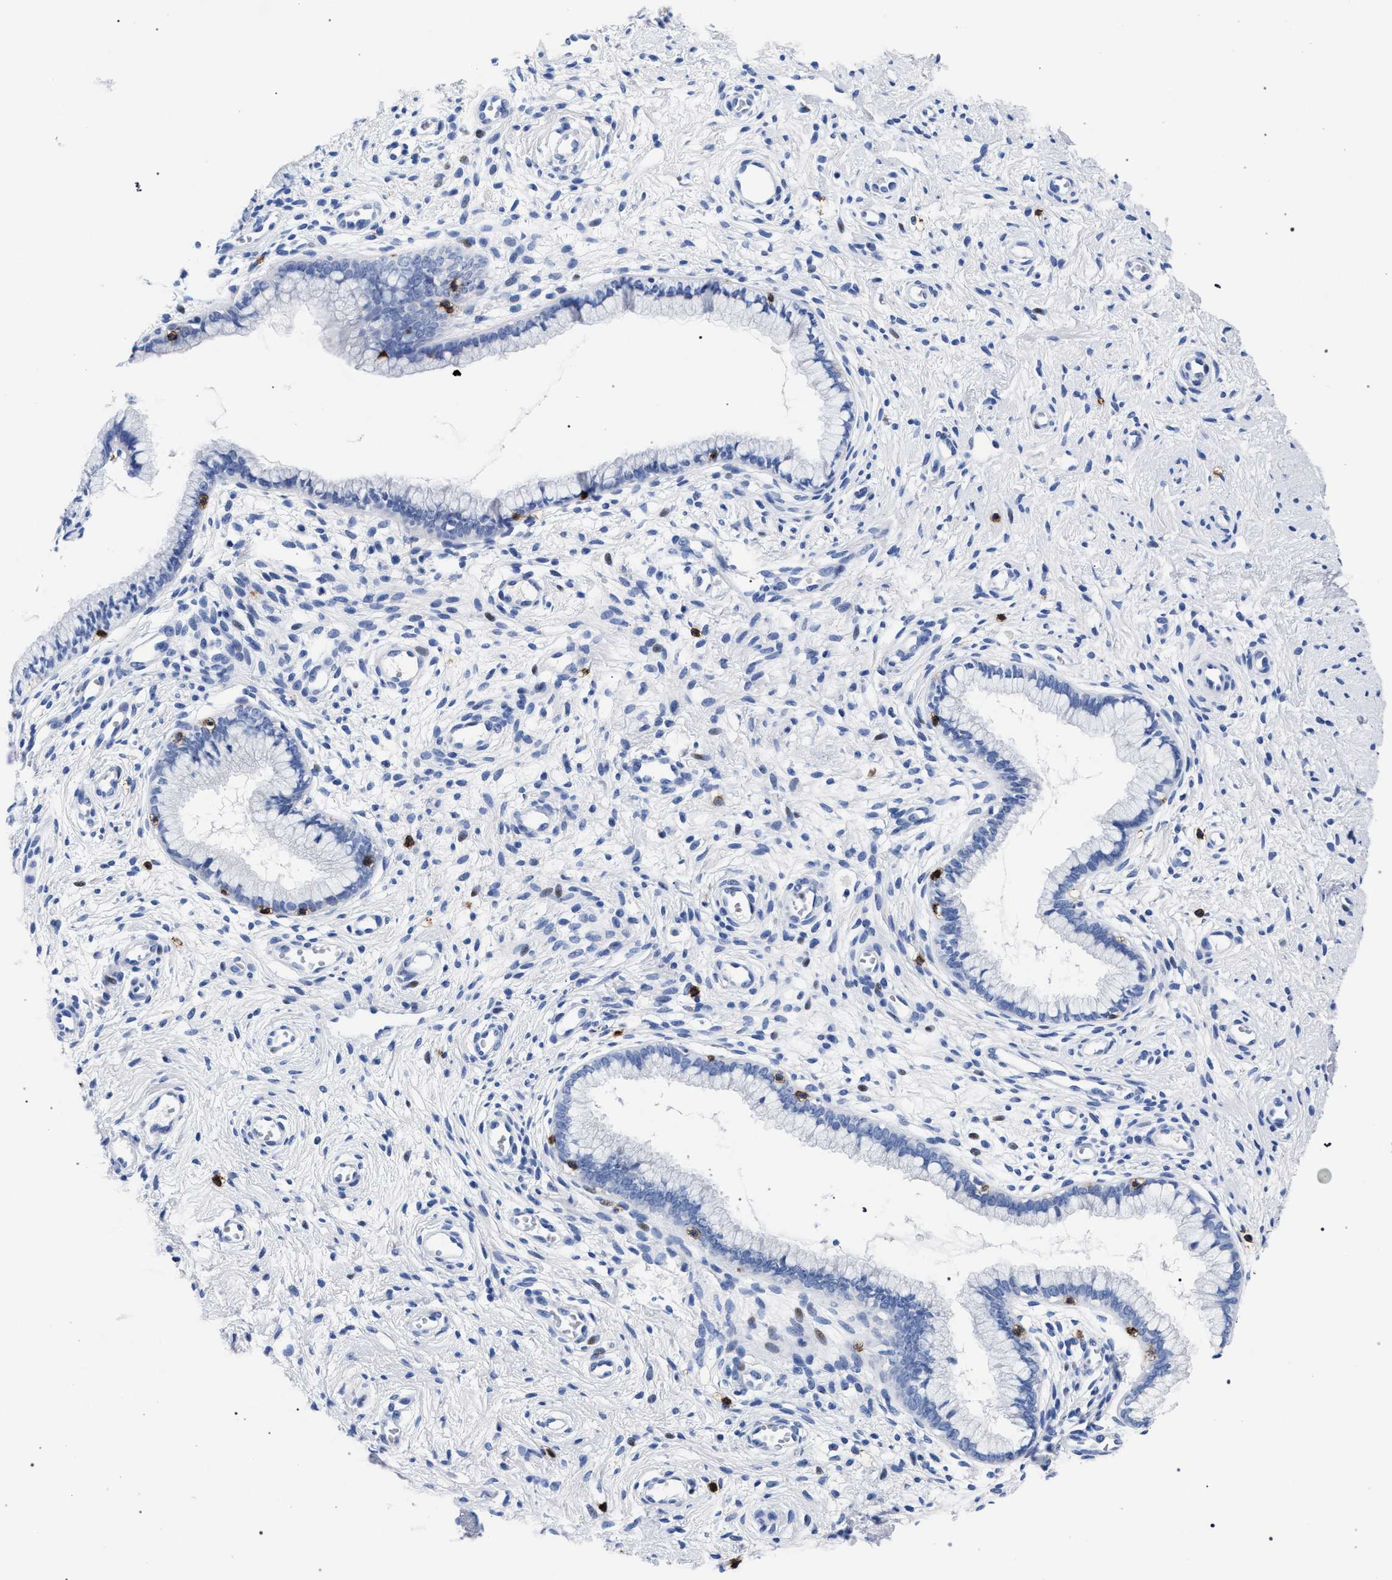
{"staining": {"intensity": "negative", "quantity": "none", "location": "none"}, "tissue": "cervix", "cell_type": "Glandular cells", "image_type": "normal", "snomed": [{"axis": "morphology", "description": "Normal tissue, NOS"}, {"axis": "topography", "description": "Cervix"}], "caption": "This is an immunohistochemistry (IHC) histopathology image of unremarkable cervix. There is no staining in glandular cells.", "gene": "KLRK1", "patient": {"sex": "female", "age": 65}}